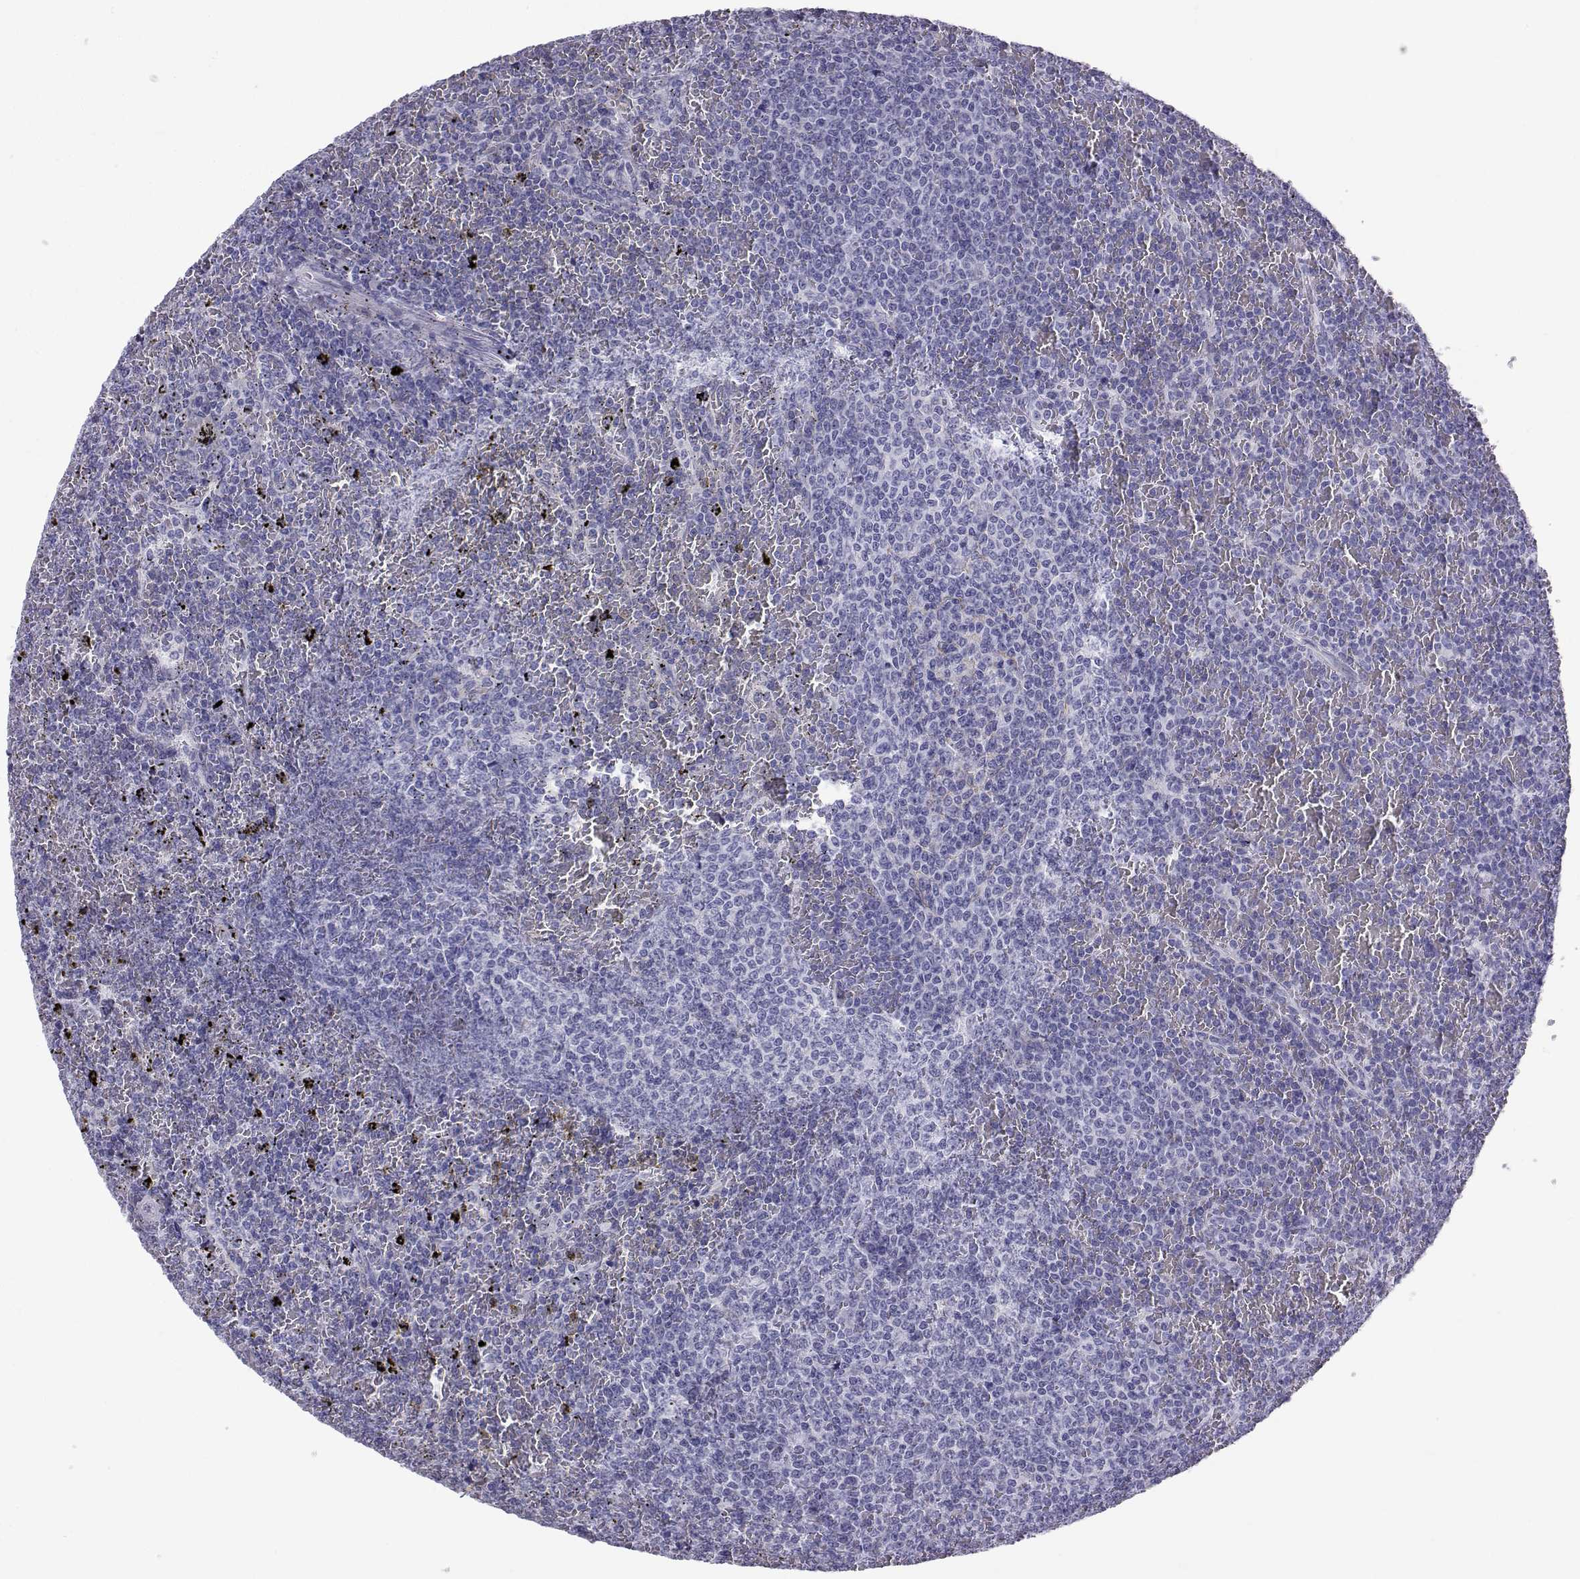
{"staining": {"intensity": "negative", "quantity": "none", "location": "none"}, "tissue": "lymphoma", "cell_type": "Tumor cells", "image_type": "cancer", "snomed": [{"axis": "morphology", "description": "Malignant lymphoma, non-Hodgkin's type, Low grade"}, {"axis": "topography", "description": "Spleen"}], "caption": "High power microscopy histopathology image of an immunohistochemistry (IHC) micrograph of lymphoma, revealing no significant positivity in tumor cells. (Immunohistochemistry (ihc), brightfield microscopy, high magnification).", "gene": "RNASE12", "patient": {"sex": "female", "age": 77}}